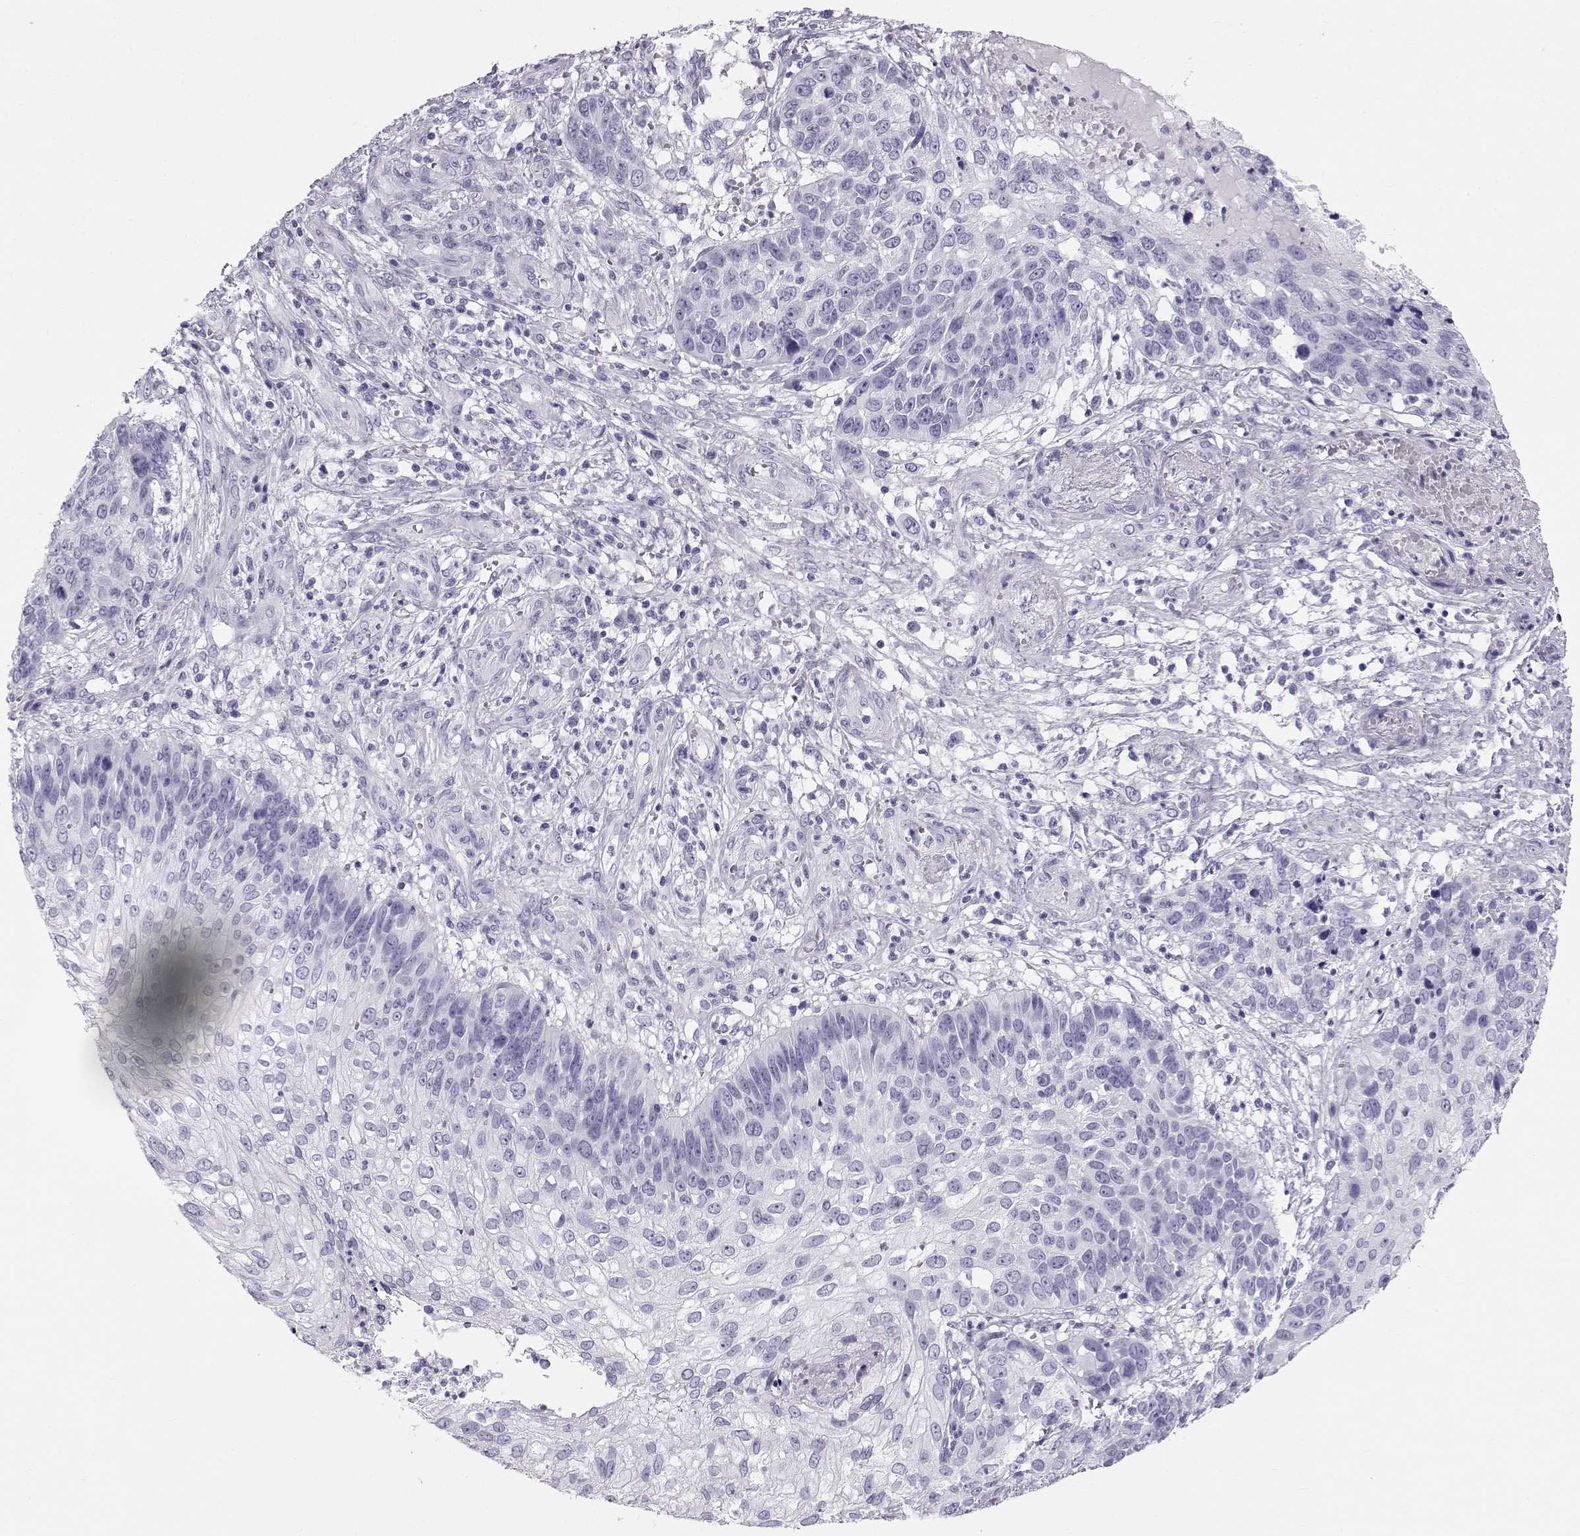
{"staining": {"intensity": "negative", "quantity": "none", "location": "none"}, "tissue": "skin cancer", "cell_type": "Tumor cells", "image_type": "cancer", "snomed": [{"axis": "morphology", "description": "Squamous cell carcinoma, NOS"}, {"axis": "topography", "description": "Skin"}], "caption": "The micrograph exhibits no staining of tumor cells in skin squamous cell carcinoma.", "gene": "RD3", "patient": {"sex": "male", "age": 92}}